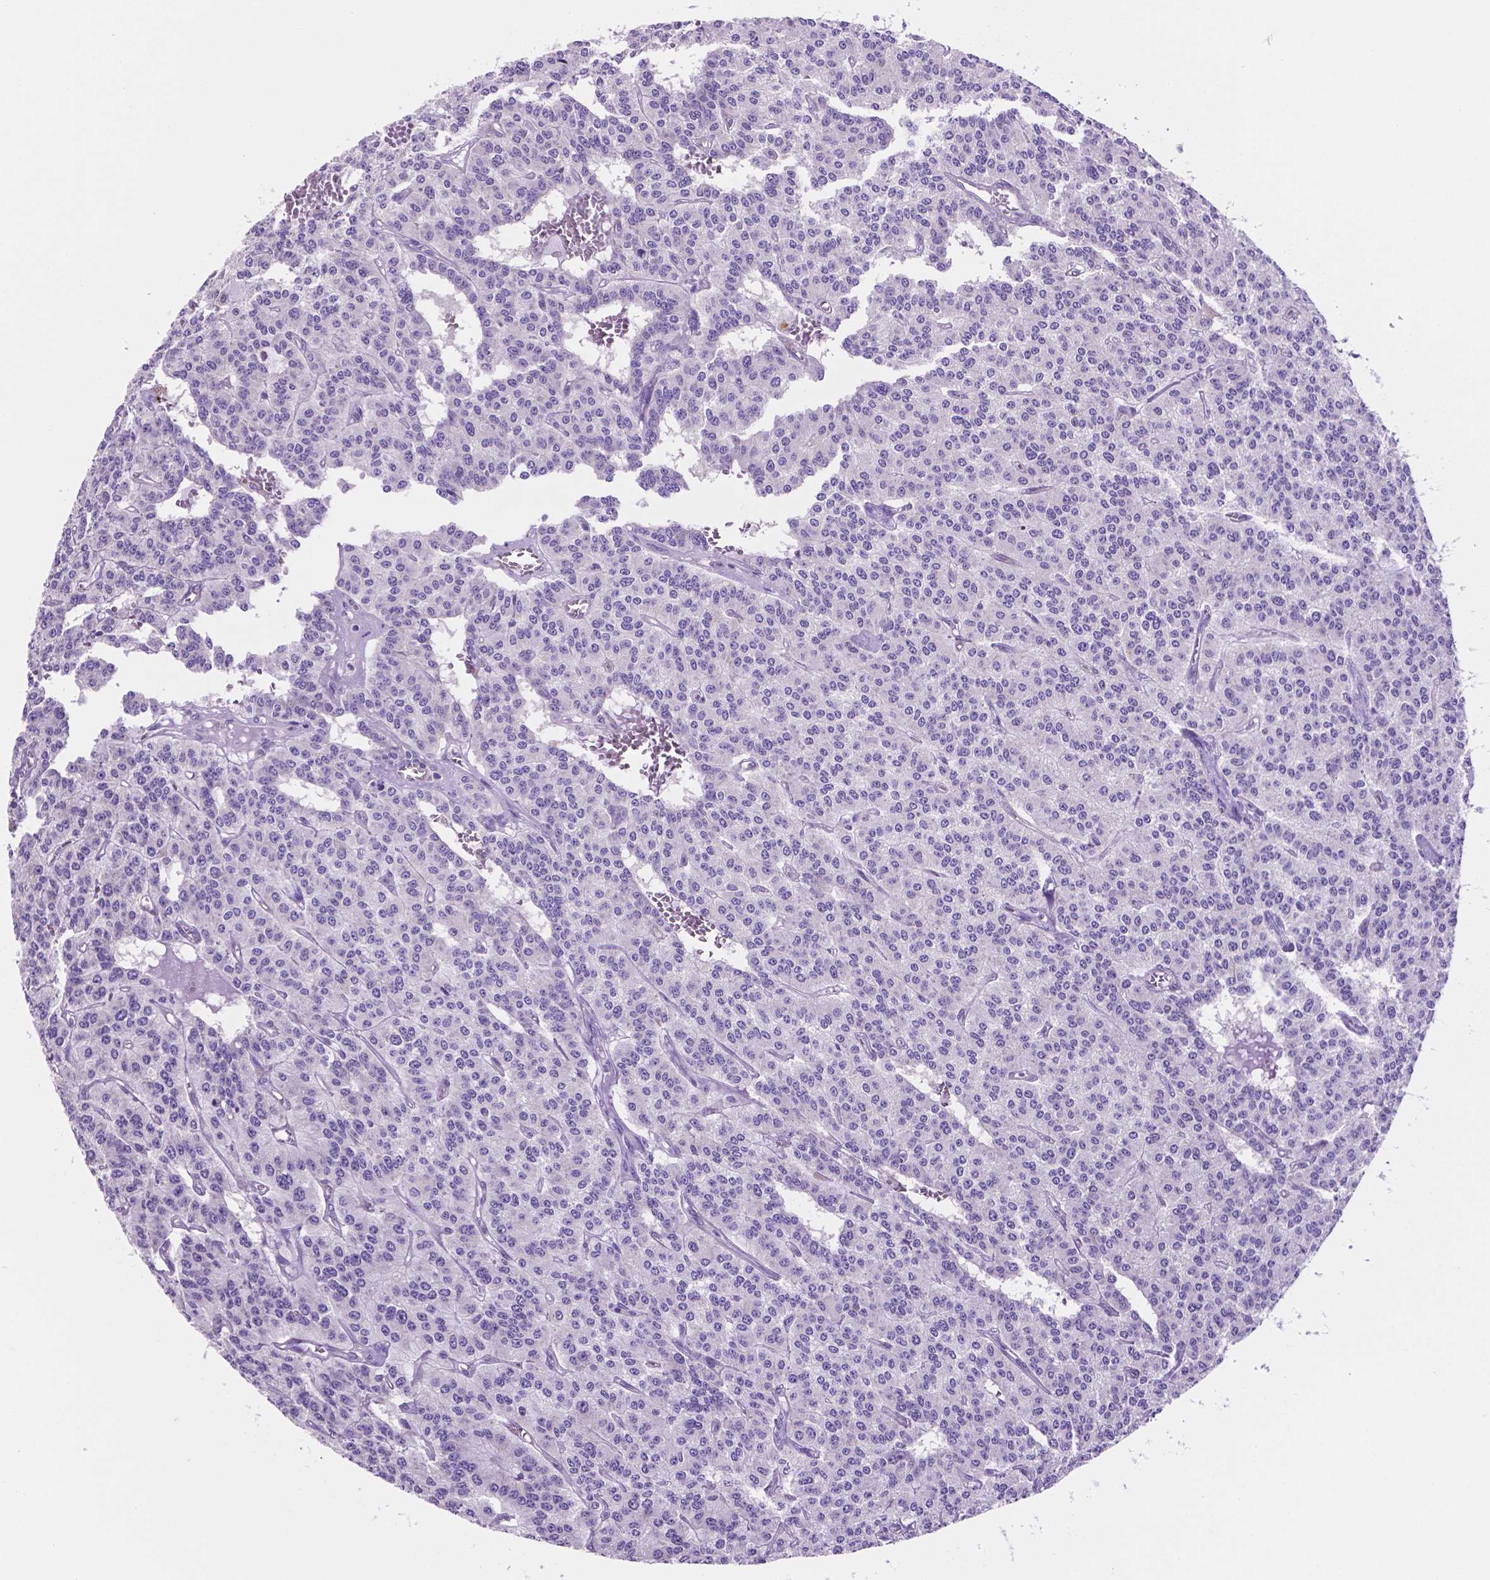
{"staining": {"intensity": "negative", "quantity": "none", "location": "none"}, "tissue": "carcinoid", "cell_type": "Tumor cells", "image_type": "cancer", "snomed": [{"axis": "morphology", "description": "Carcinoid, malignant, NOS"}, {"axis": "topography", "description": "Lung"}], "caption": "Carcinoid was stained to show a protein in brown. There is no significant expression in tumor cells.", "gene": "SPDYA", "patient": {"sex": "female", "age": 71}}